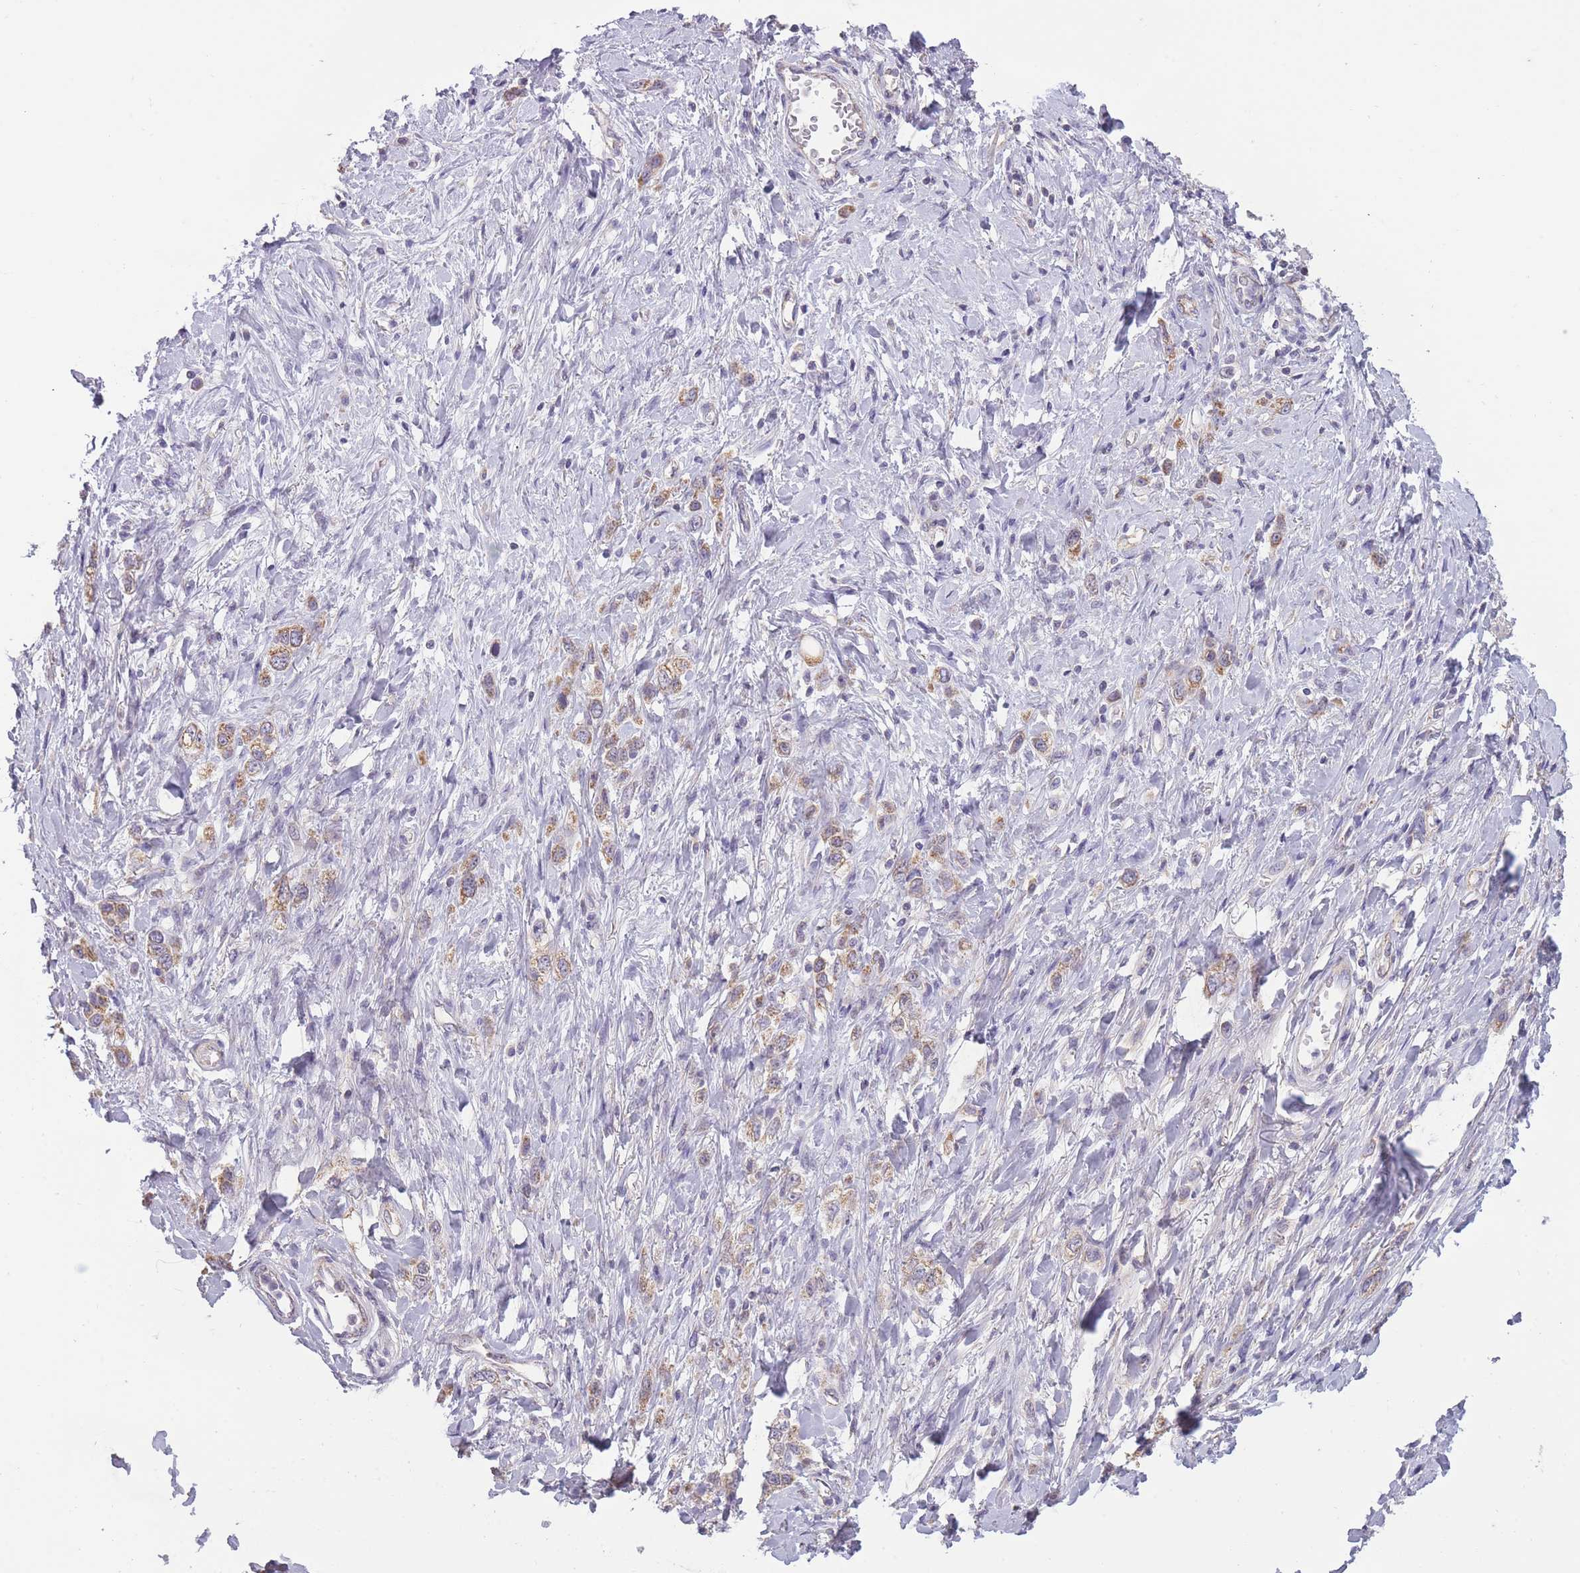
{"staining": {"intensity": "moderate", "quantity": ">75%", "location": "cytoplasmic/membranous"}, "tissue": "stomach cancer", "cell_type": "Tumor cells", "image_type": "cancer", "snomed": [{"axis": "morphology", "description": "Adenocarcinoma, NOS"}, {"axis": "topography", "description": "Stomach"}], "caption": "Tumor cells exhibit medium levels of moderate cytoplasmic/membranous staining in approximately >75% of cells in human stomach adenocarcinoma. (DAB (3,3'-diaminobenzidine) = brown stain, brightfield microscopy at high magnification).", "gene": "MRPS18C", "patient": {"sex": "female", "age": 65}}